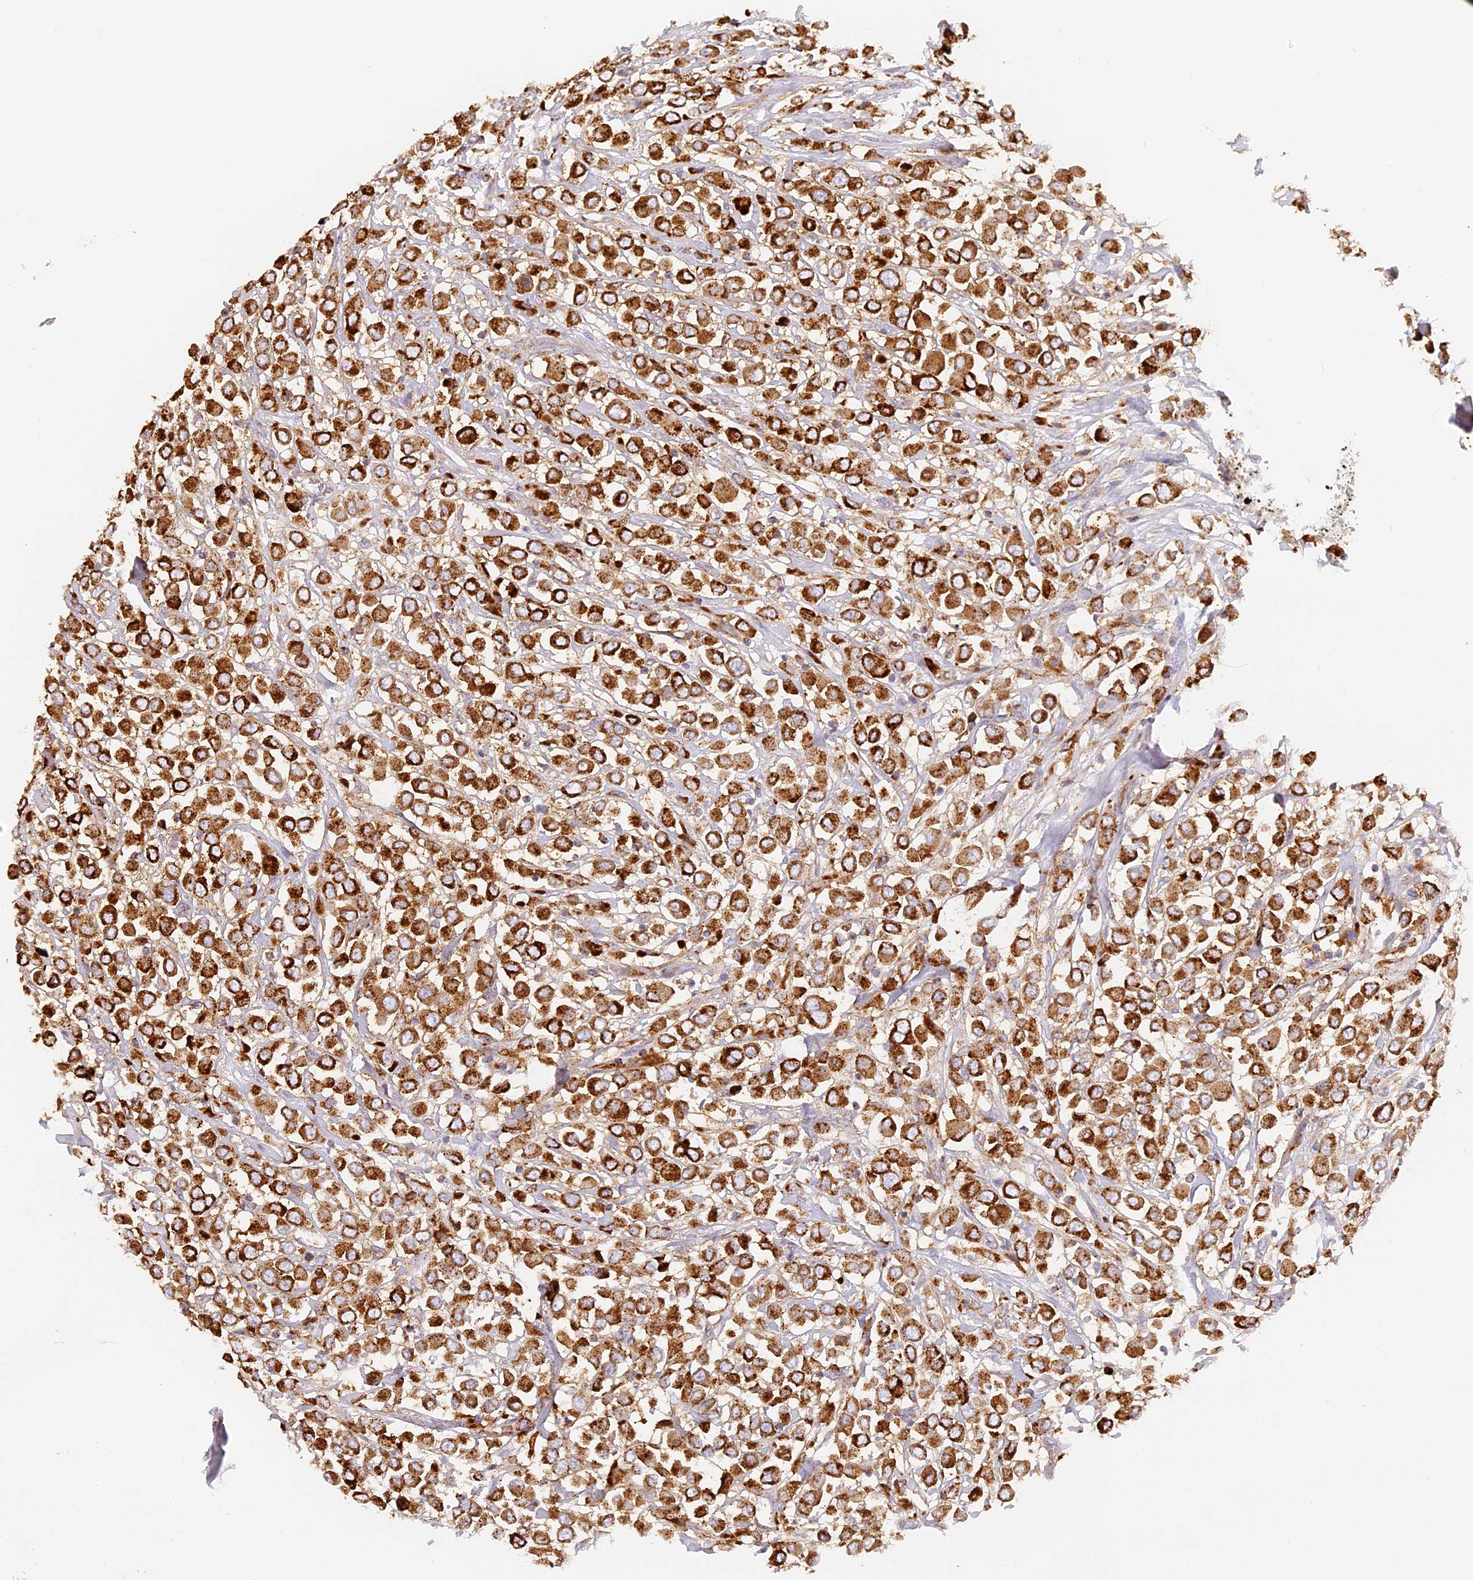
{"staining": {"intensity": "strong", "quantity": ">75%", "location": "cytoplasmic/membranous"}, "tissue": "breast cancer", "cell_type": "Tumor cells", "image_type": "cancer", "snomed": [{"axis": "morphology", "description": "Duct carcinoma"}, {"axis": "topography", "description": "Breast"}], "caption": "The immunohistochemical stain shows strong cytoplasmic/membranous staining in tumor cells of breast intraductal carcinoma tissue. (DAB = brown stain, brightfield microscopy at high magnification).", "gene": "LAMP2", "patient": {"sex": "female", "age": 61}}